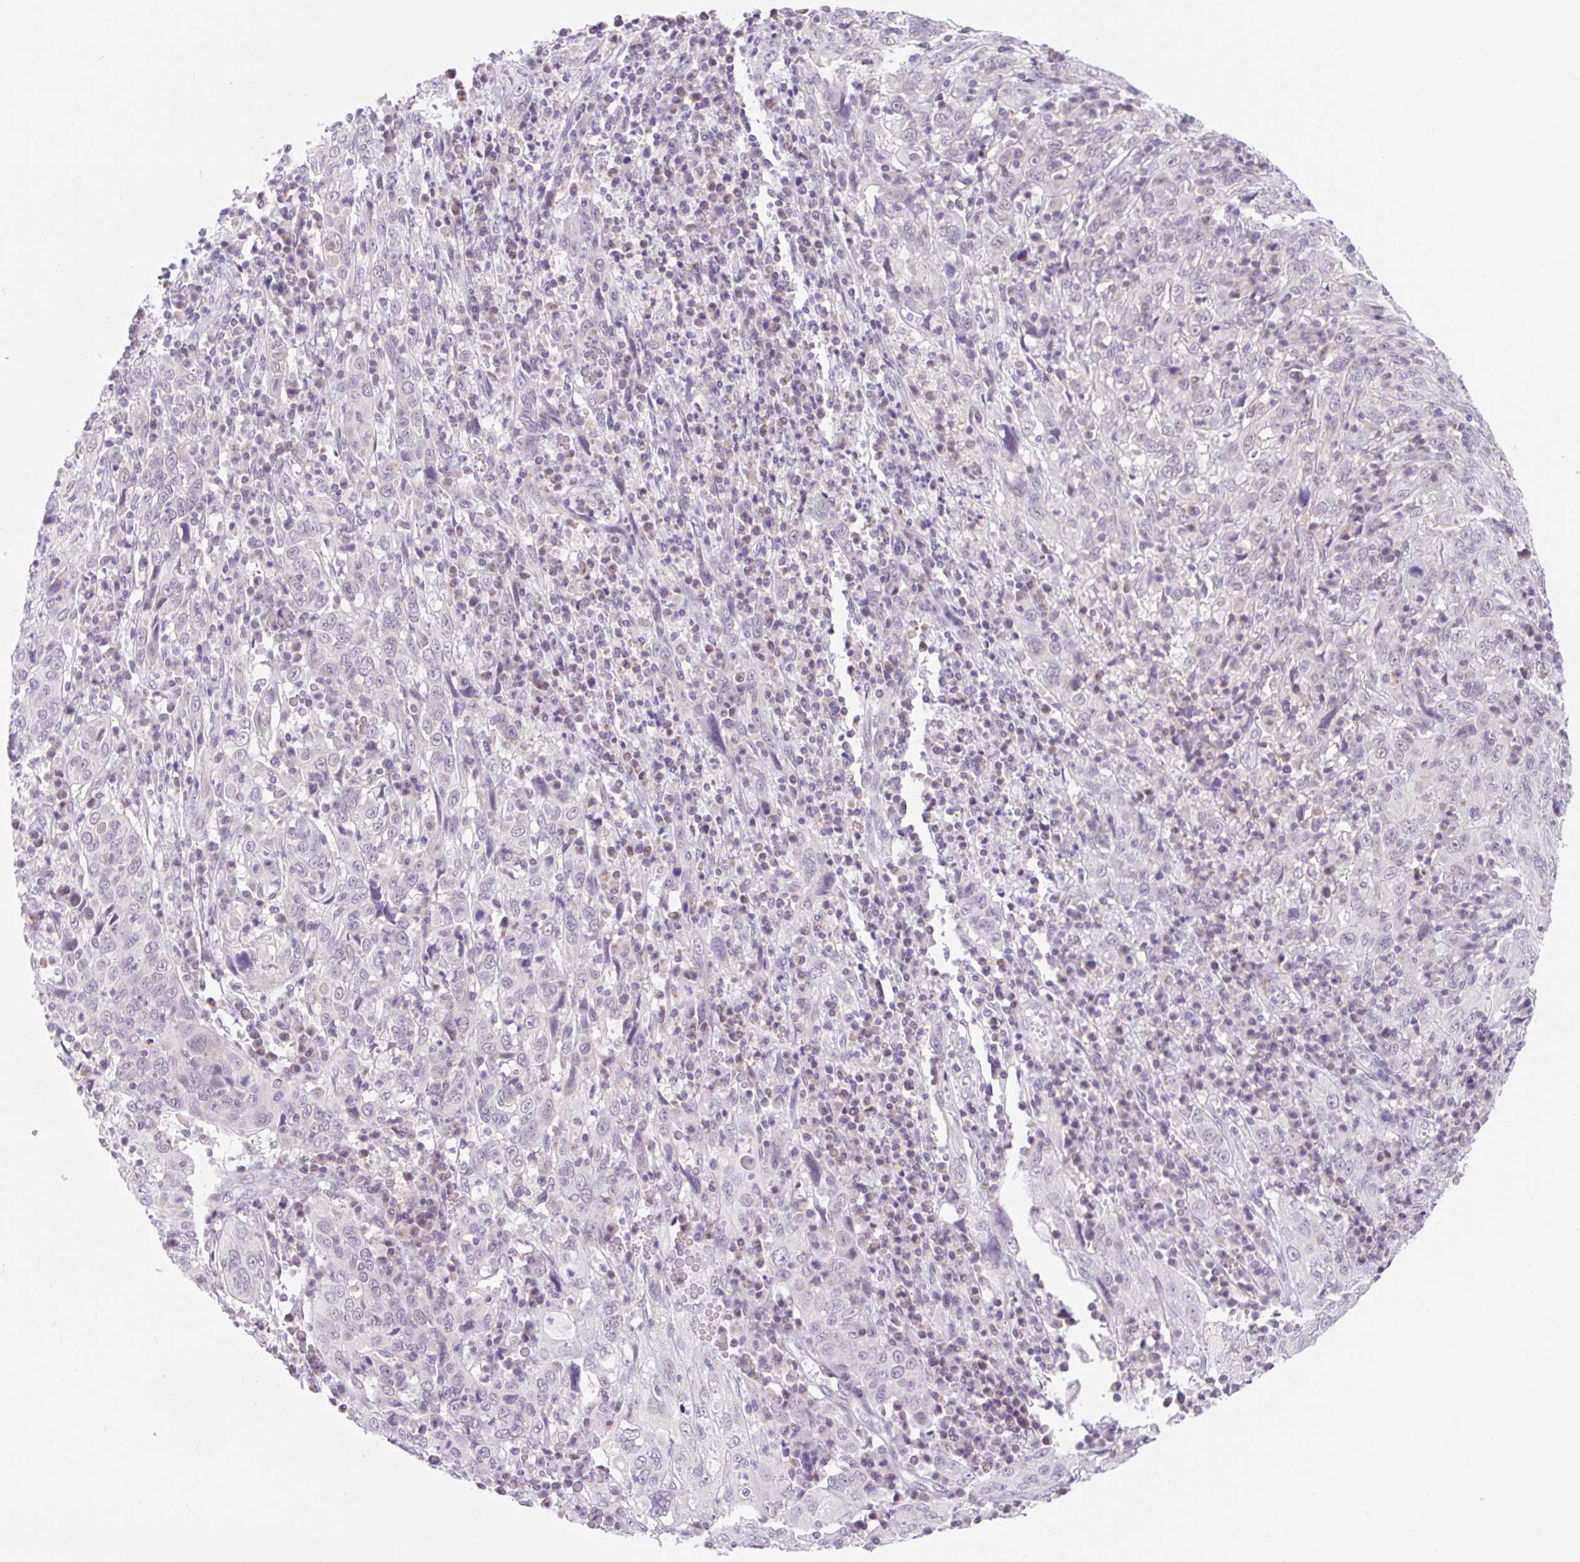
{"staining": {"intensity": "negative", "quantity": "none", "location": "none"}, "tissue": "cervical cancer", "cell_type": "Tumor cells", "image_type": "cancer", "snomed": [{"axis": "morphology", "description": "Squamous cell carcinoma, NOS"}, {"axis": "topography", "description": "Cervix"}], "caption": "The image reveals no significant staining in tumor cells of cervical cancer (squamous cell carcinoma).", "gene": "ITPK1", "patient": {"sex": "female", "age": 46}}